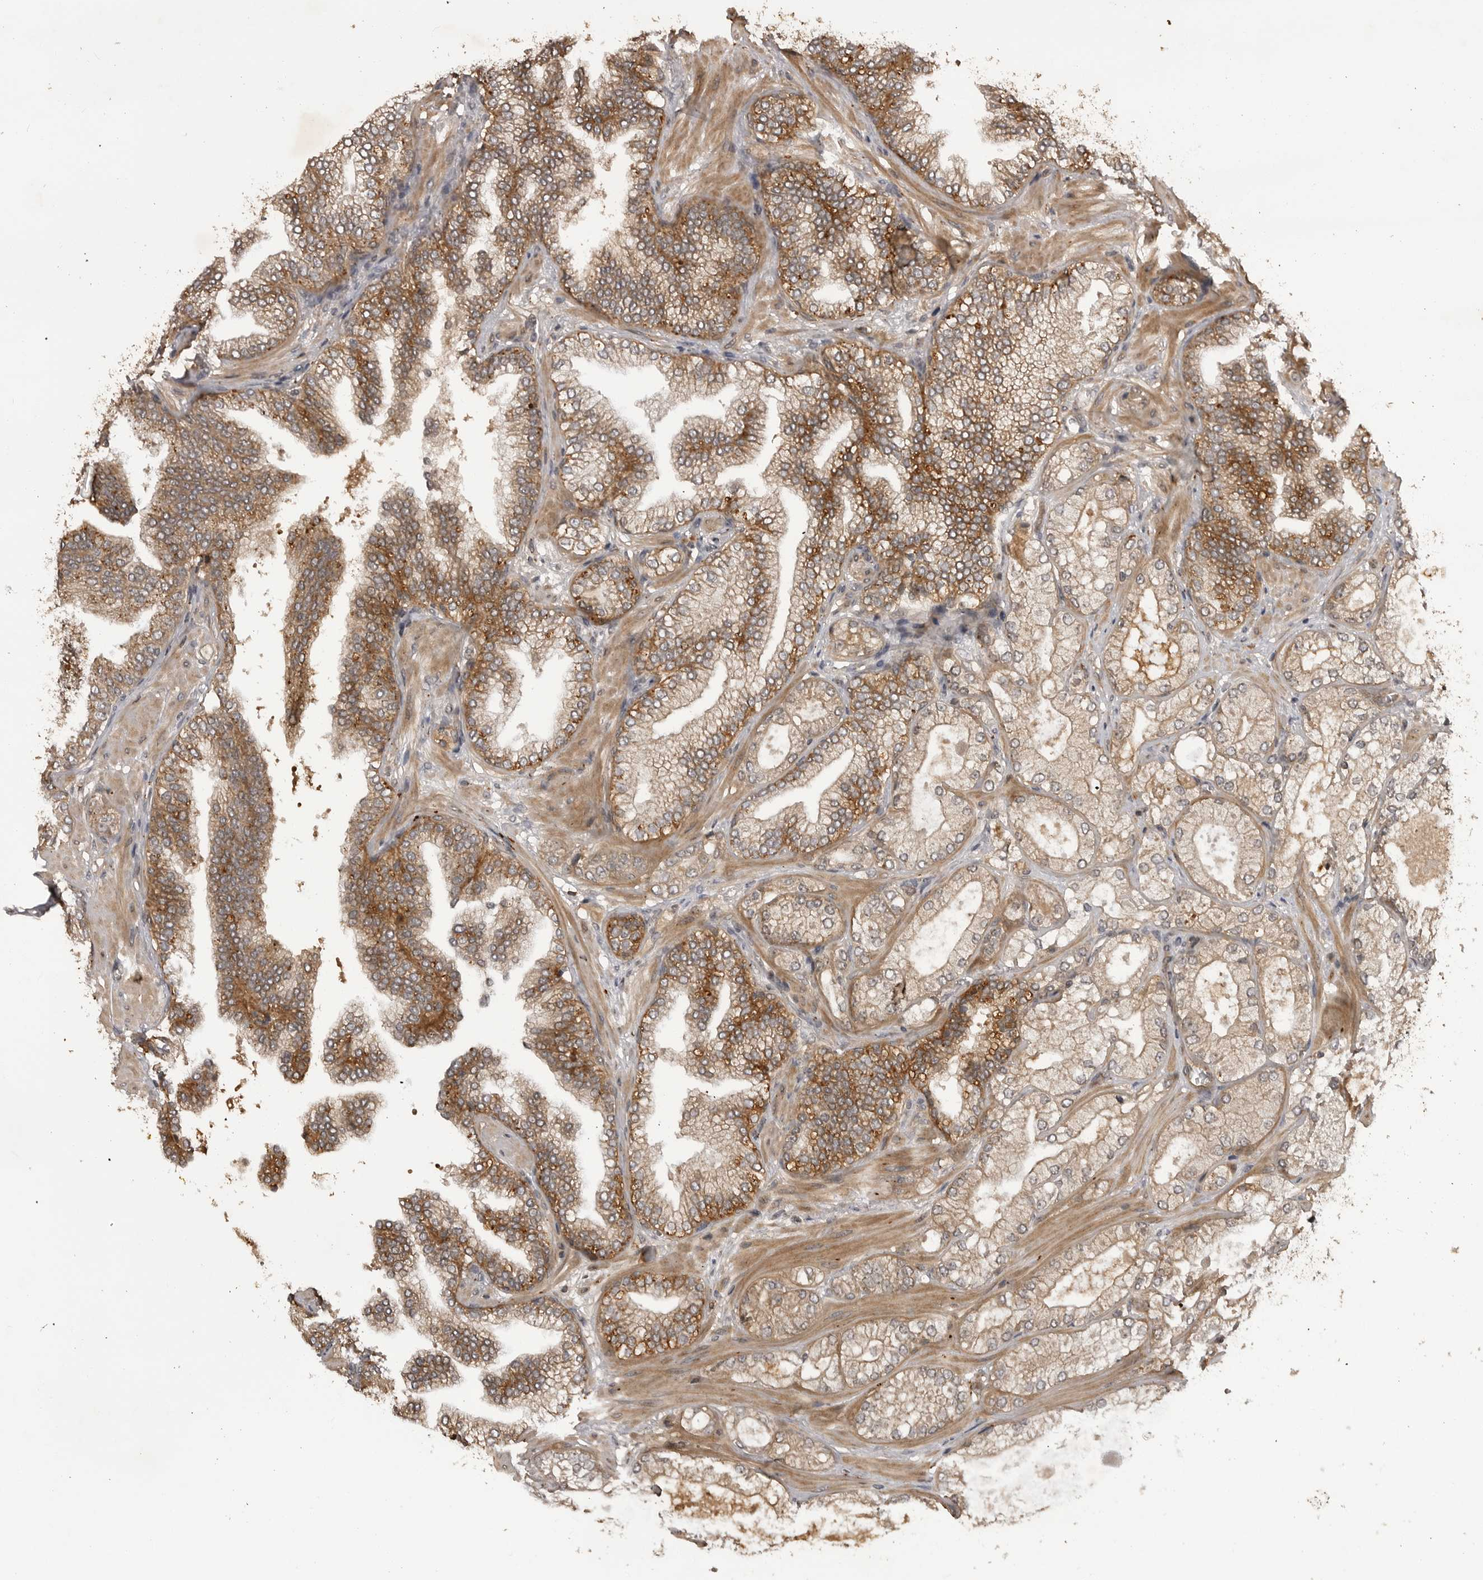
{"staining": {"intensity": "weak", "quantity": "25%-75%", "location": "cytoplasmic/membranous"}, "tissue": "prostate cancer", "cell_type": "Tumor cells", "image_type": "cancer", "snomed": [{"axis": "morphology", "description": "Adenocarcinoma, High grade"}, {"axis": "topography", "description": "Prostate"}], "caption": "Human prostate cancer stained with a brown dye shows weak cytoplasmic/membranous positive positivity in about 25%-75% of tumor cells.", "gene": "AKAP7", "patient": {"sex": "male", "age": 58}}